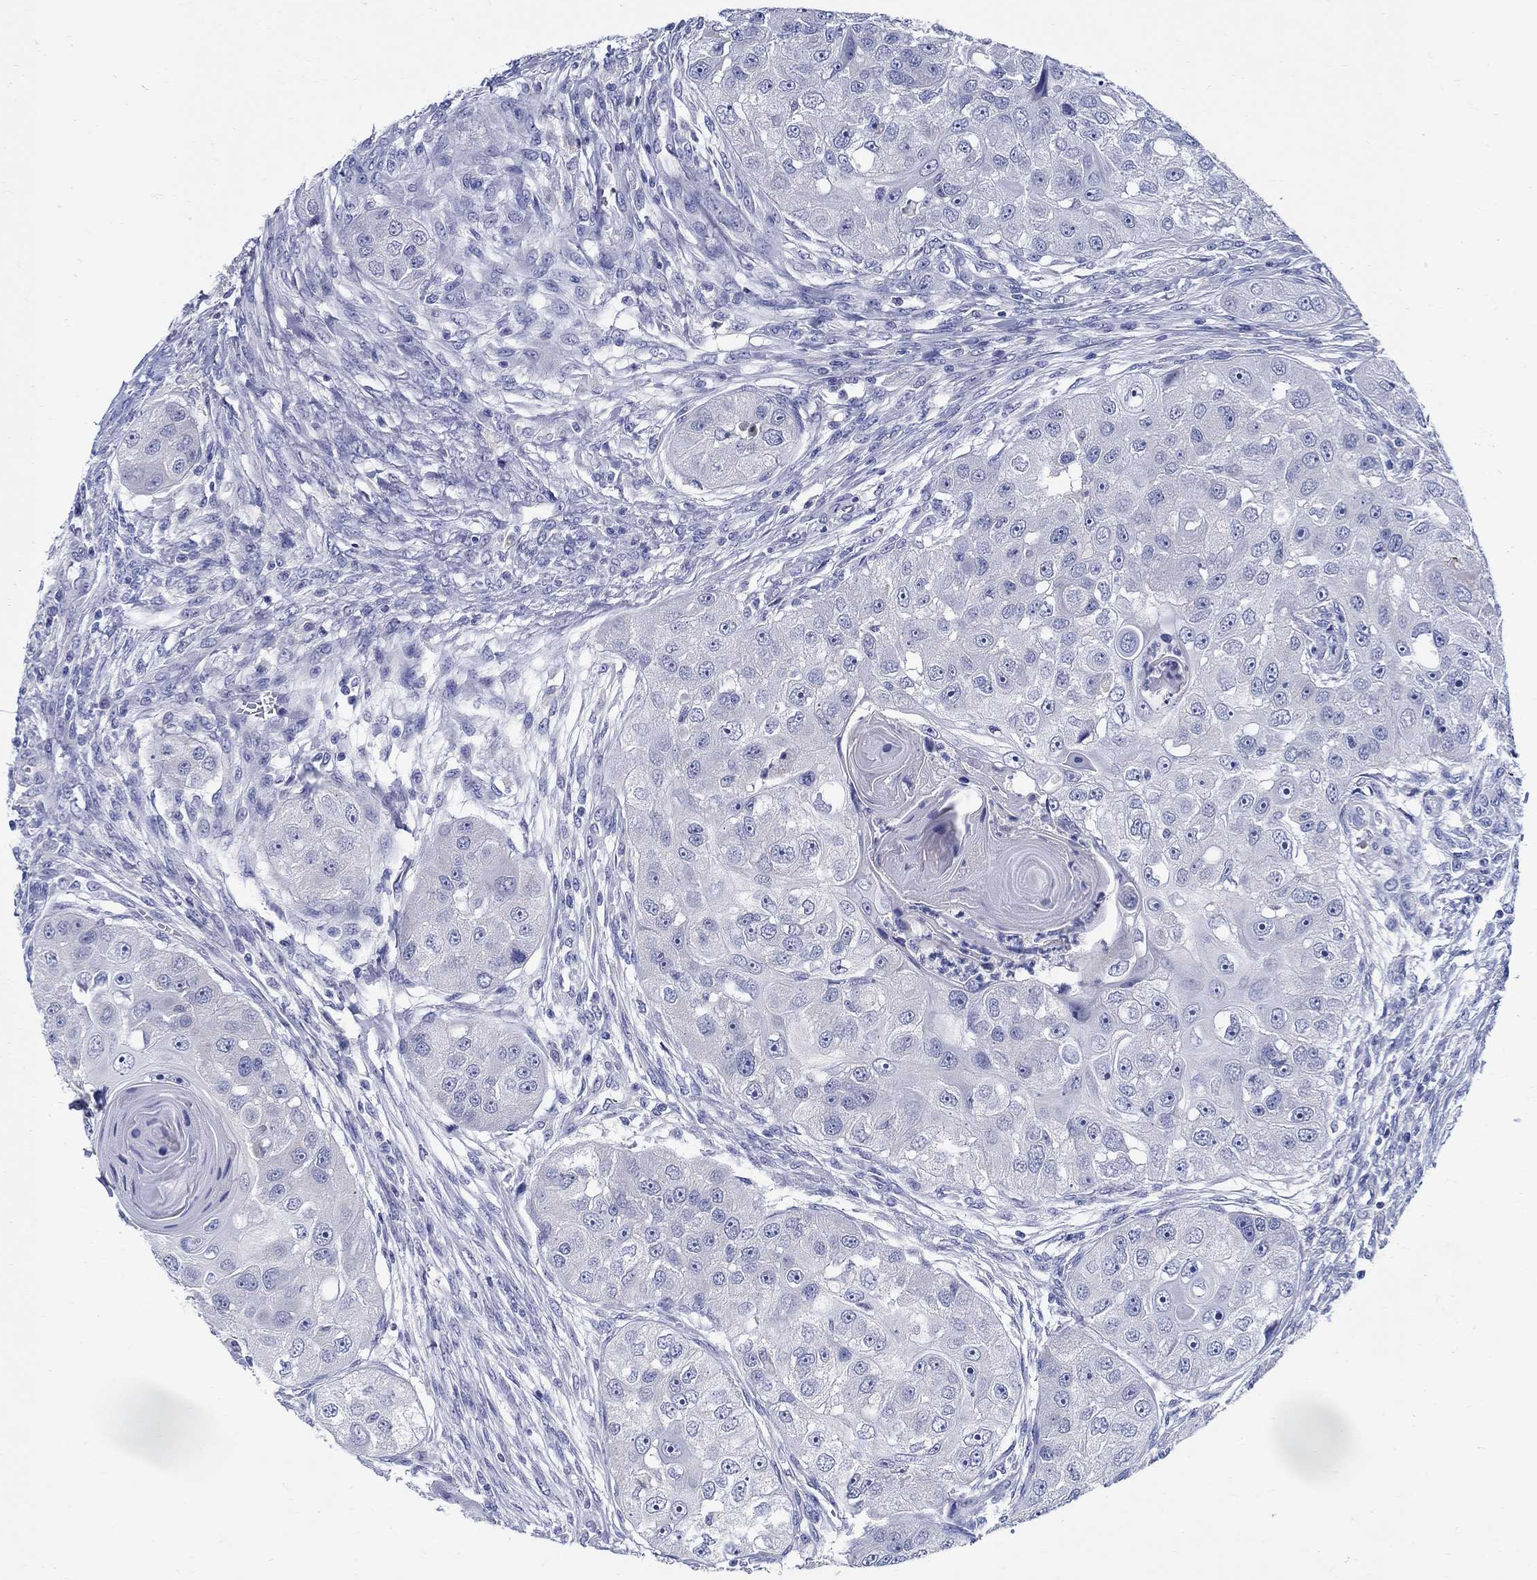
{"staining": {"intensity": "negative", "quantity": "none", "location": "none"}, "tissue": "head and neck cancer", "cell_type": "Tumor cells", "image_type": "cancer", "snomed": [{"axis": "morphology", "description": "Squamous cell carcinoma, NOS"}, {"axis": "topography", "description": "Head-Neck"}], "caption": "High magnification brightfield microscopy of squamous cell carcinoma (head and neck) stained with DAB (brown) and counterstained with hematoxylin (blue): tumor cells show no significant staining. (DAB IHC visualized using brightfield microscopy, high magnification).", "gene": "CRYGD", "patient": {"sex": "male", "age": 51}}